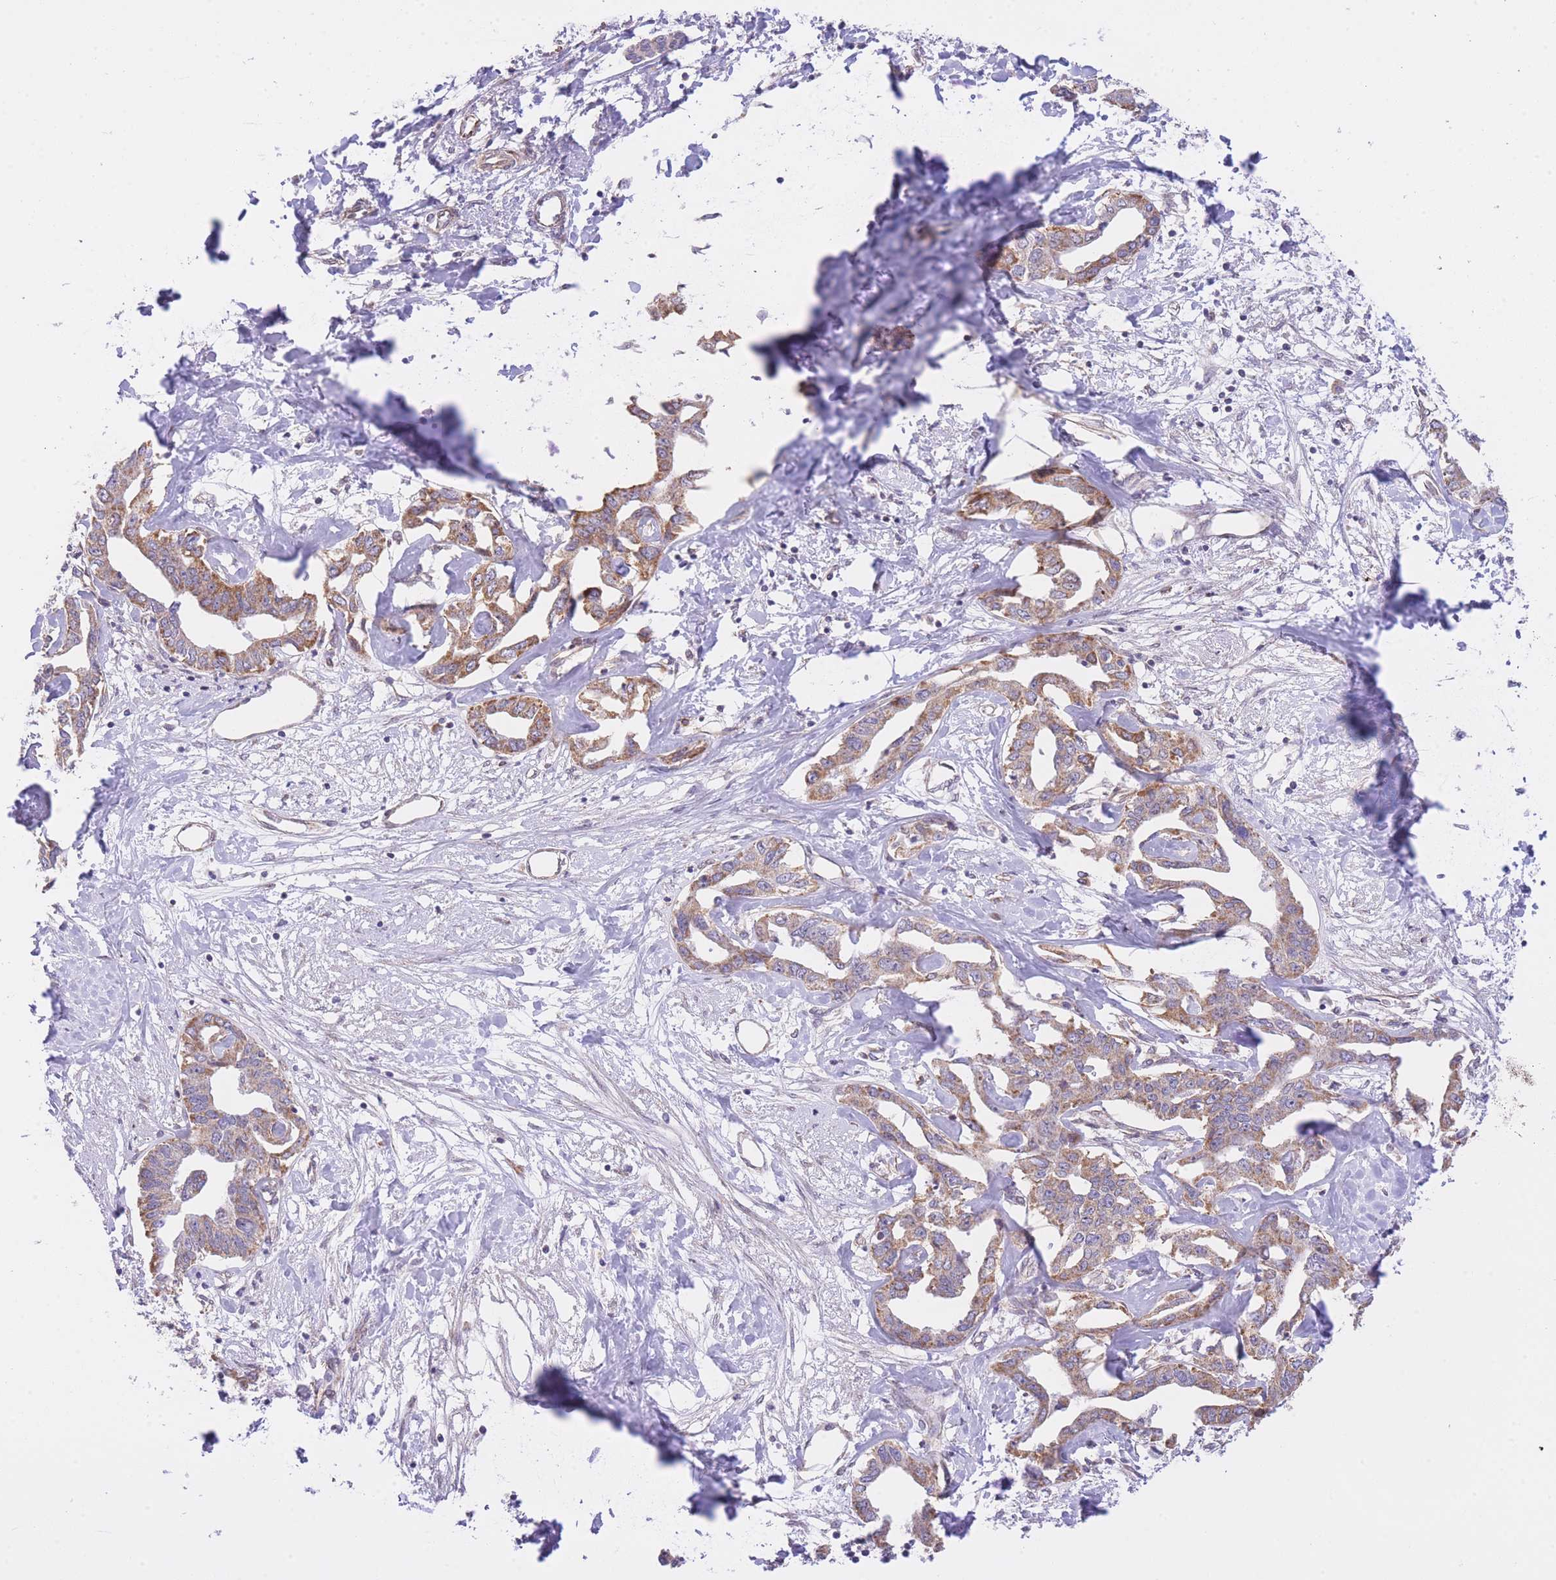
{"staining": {"intensity": "moderate", "quantity": ">75%", "location": "cytoplasmic/membranous"}, "tissue": "liver cancer", "cell_type": "Tumor cells", "image_type": "cancer", "snomed": [{"axis": "morphology", "description": "Cholangiocarcinoma"}, {"axis": "topography", "description": "Liver"}], "caption": "Liver cancer (cholangiocarcinoma) stained with immunohistochemistry (IHC) displays moderate cytoplasmic/membranous expression in about >75% of tumor cells.", "gene": "CTBP1", "patient": {"sex": "male", "age": 59}}